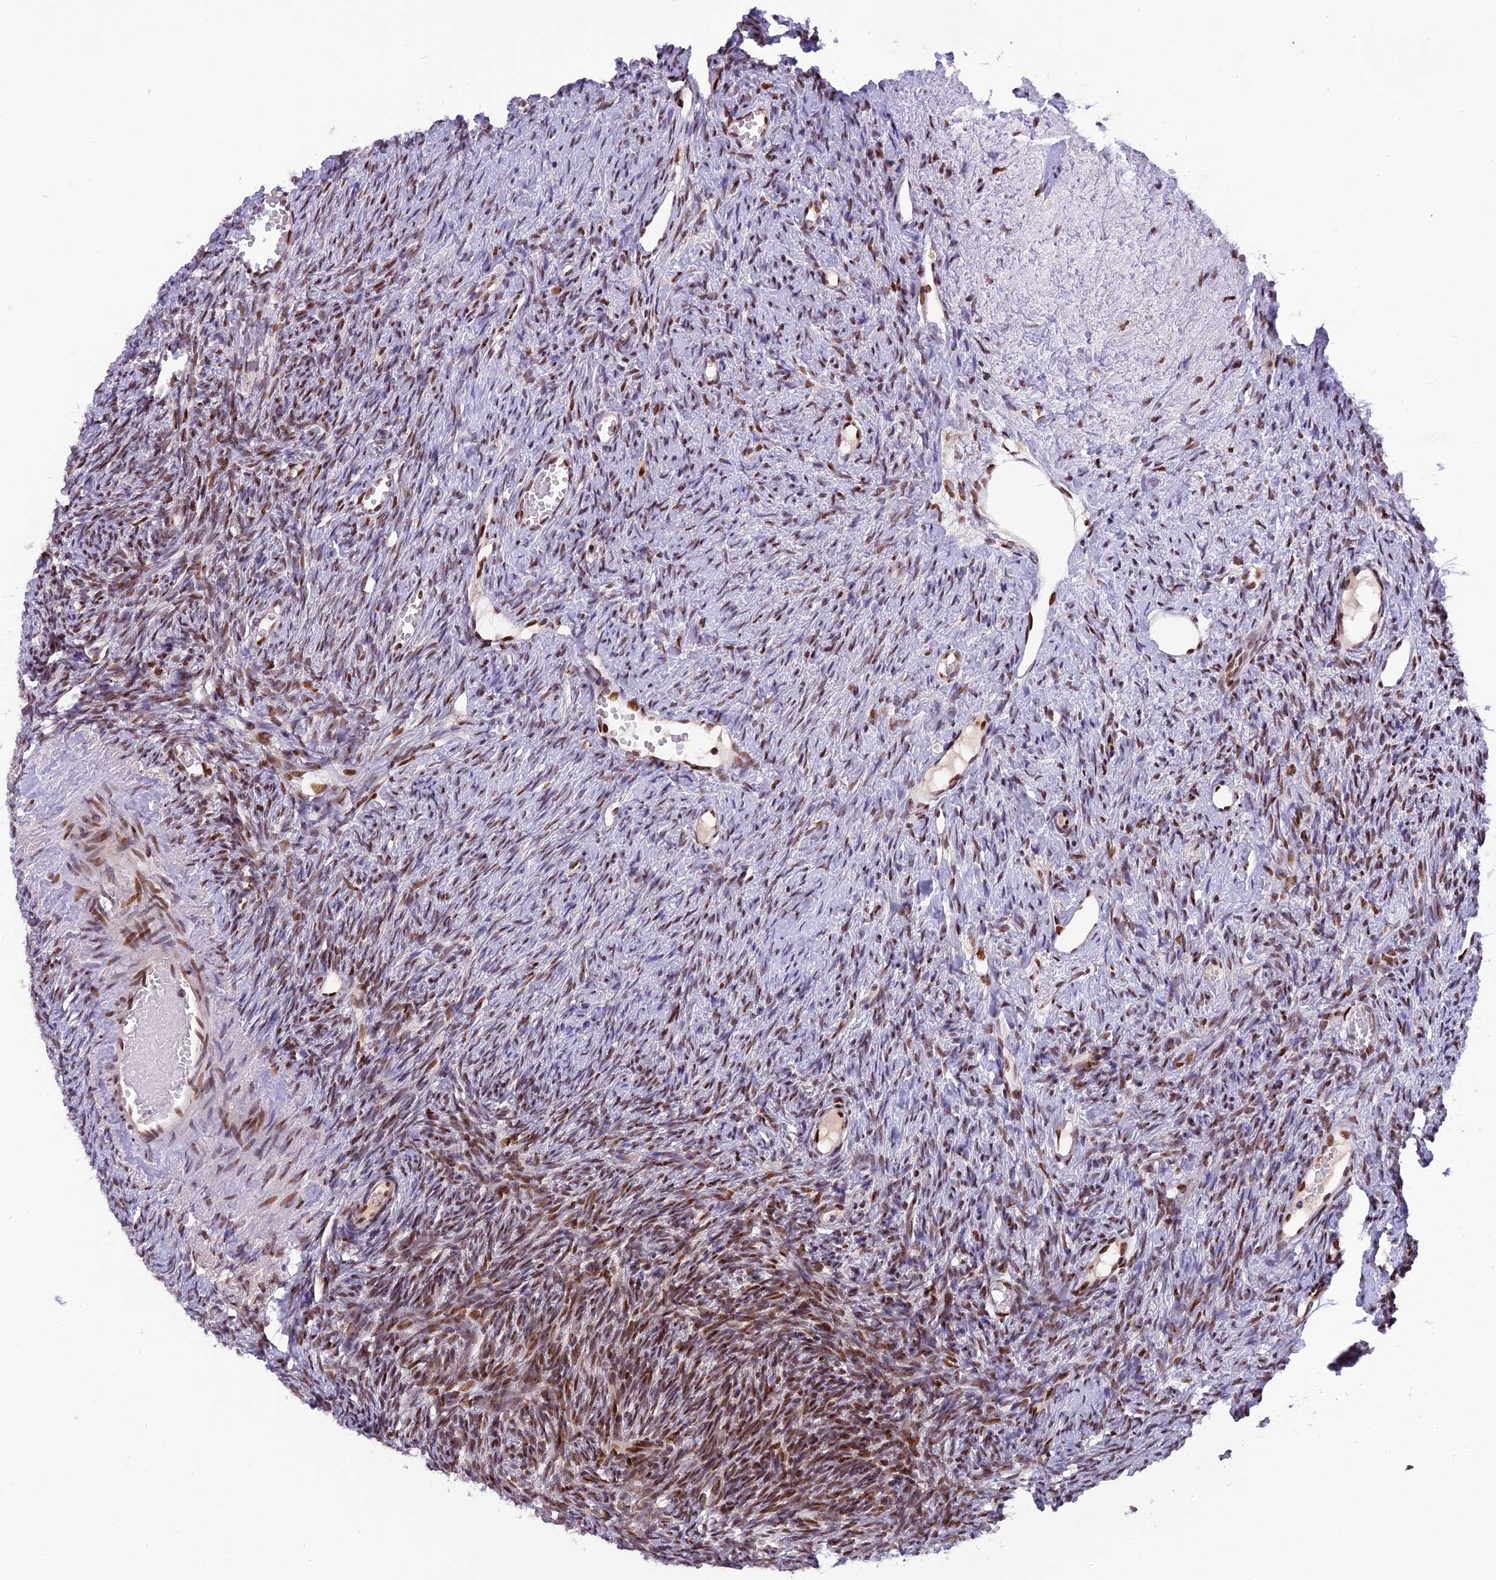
{"staining": {"intensity": "moderate", "quantity": ">75%", "location": "nuclear"}, "tissue": "ovary", "cell_type": "Ovarian stroma cells", "image_type": "normal", "snomed": [{"axis": "morphology", "description": "Normal tissue, NOS"}, {"axis": "topography", "description": "Ovary"}], "caption": "A medium amount of moderate nuclear staining is seen in approximately >75% of ovarian stroma cells in benign ovary.", "gene": "RABGGTA", "patient": {"sex": "female", "age": 51}}